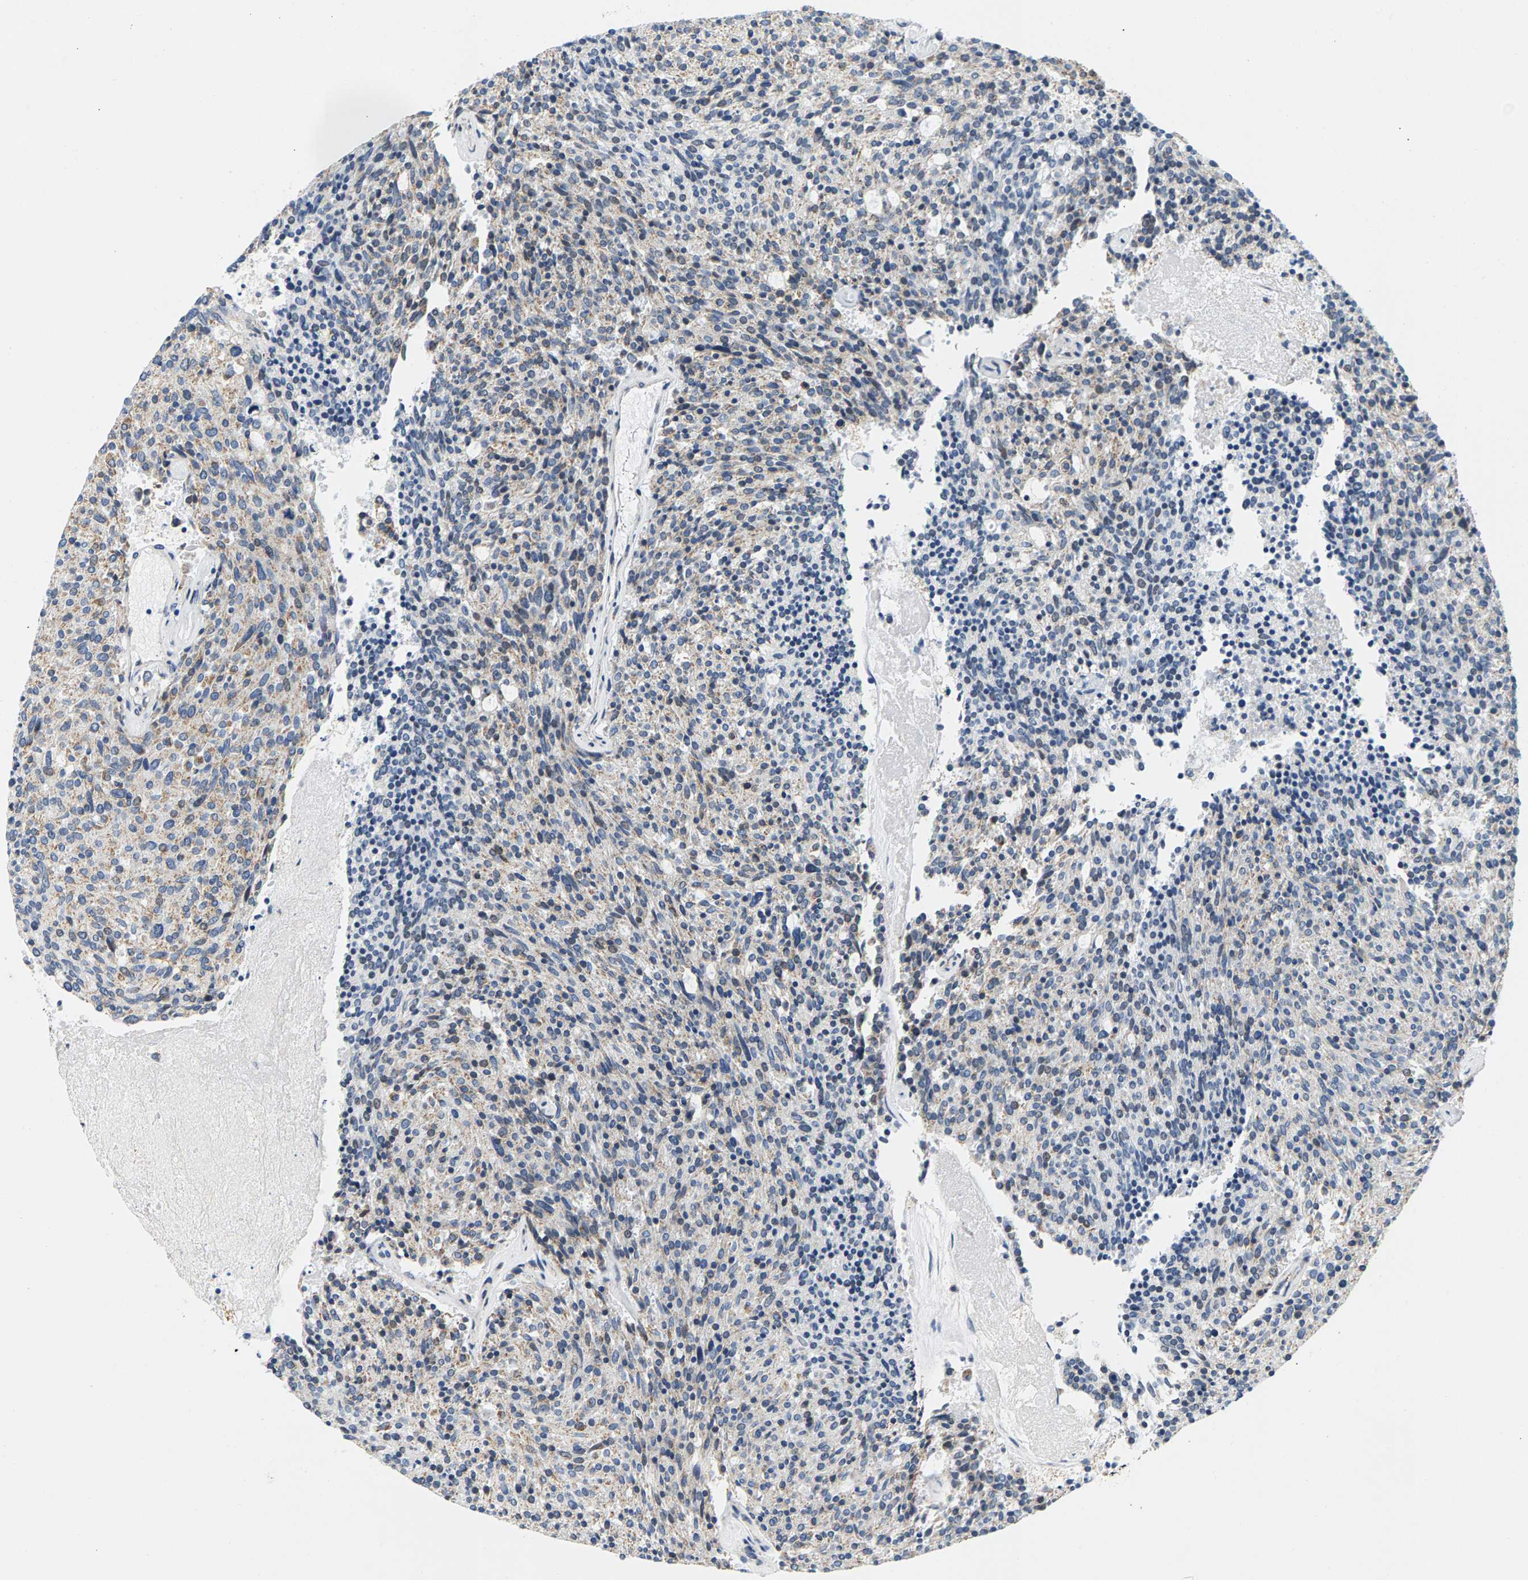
{"staining": {"intensity": "moderate", "quantity": "<25%", "location": "cytoplasmic/membranous"}, "tissue": "carcinoid", "cell_type": "Tumor cells", "image_type": "cancer", "snomed": [{"axis": "morphology", "description": "Carcinoid, malignant, NOS"}, {"axis": "topography", "description": "Pancreas"}], "caption": "Carcinoid (malignant) was stained to show a protein in brown. There is low levels of moderate cytoplasmic/membranous expression in approximately <25% of tumor cells.", "gene": "PDE1A", "patient": {"sex": "female", "age": 54}}